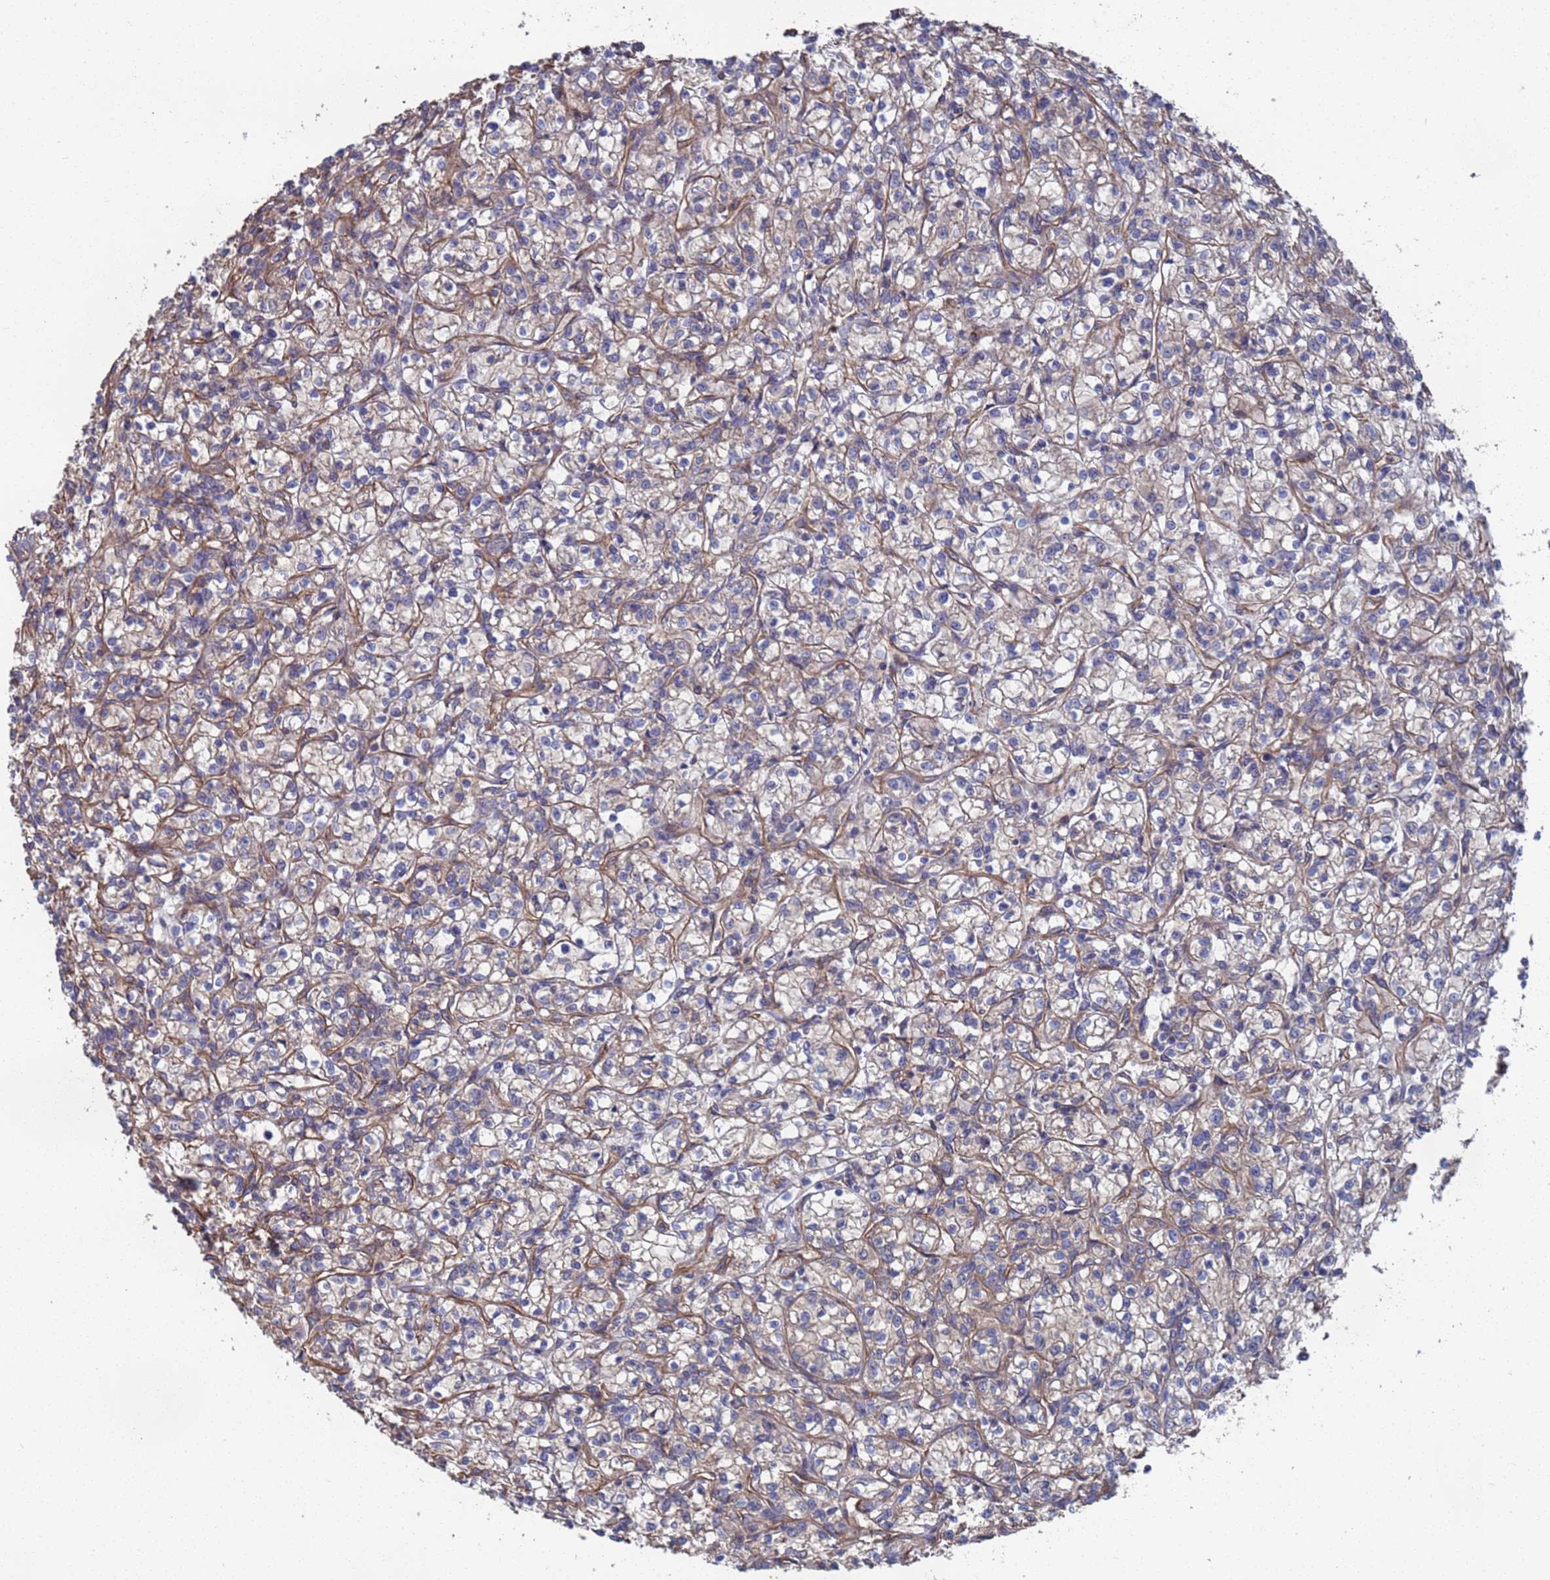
{"staining": {"intensity": "weak", "quantity": "<25%", "location": "cytoplasmic/membranous"}, "tissue": "renal cancer", "cell_type": "Tumor cells", "image_type": "cancer", "snomed": [{"axis": "morphology", "description": "Adenocarcinoma, NOS"}, {"axis": "topography", "description": "Kidney"}], "caption": "Immunohistochemical staining of human renal cancer (adenocarcinoma) exhibits no significant staining in tumor cells.", "gene": "NDUFAF6", "patient": {"sex": "female", "age": 59}}